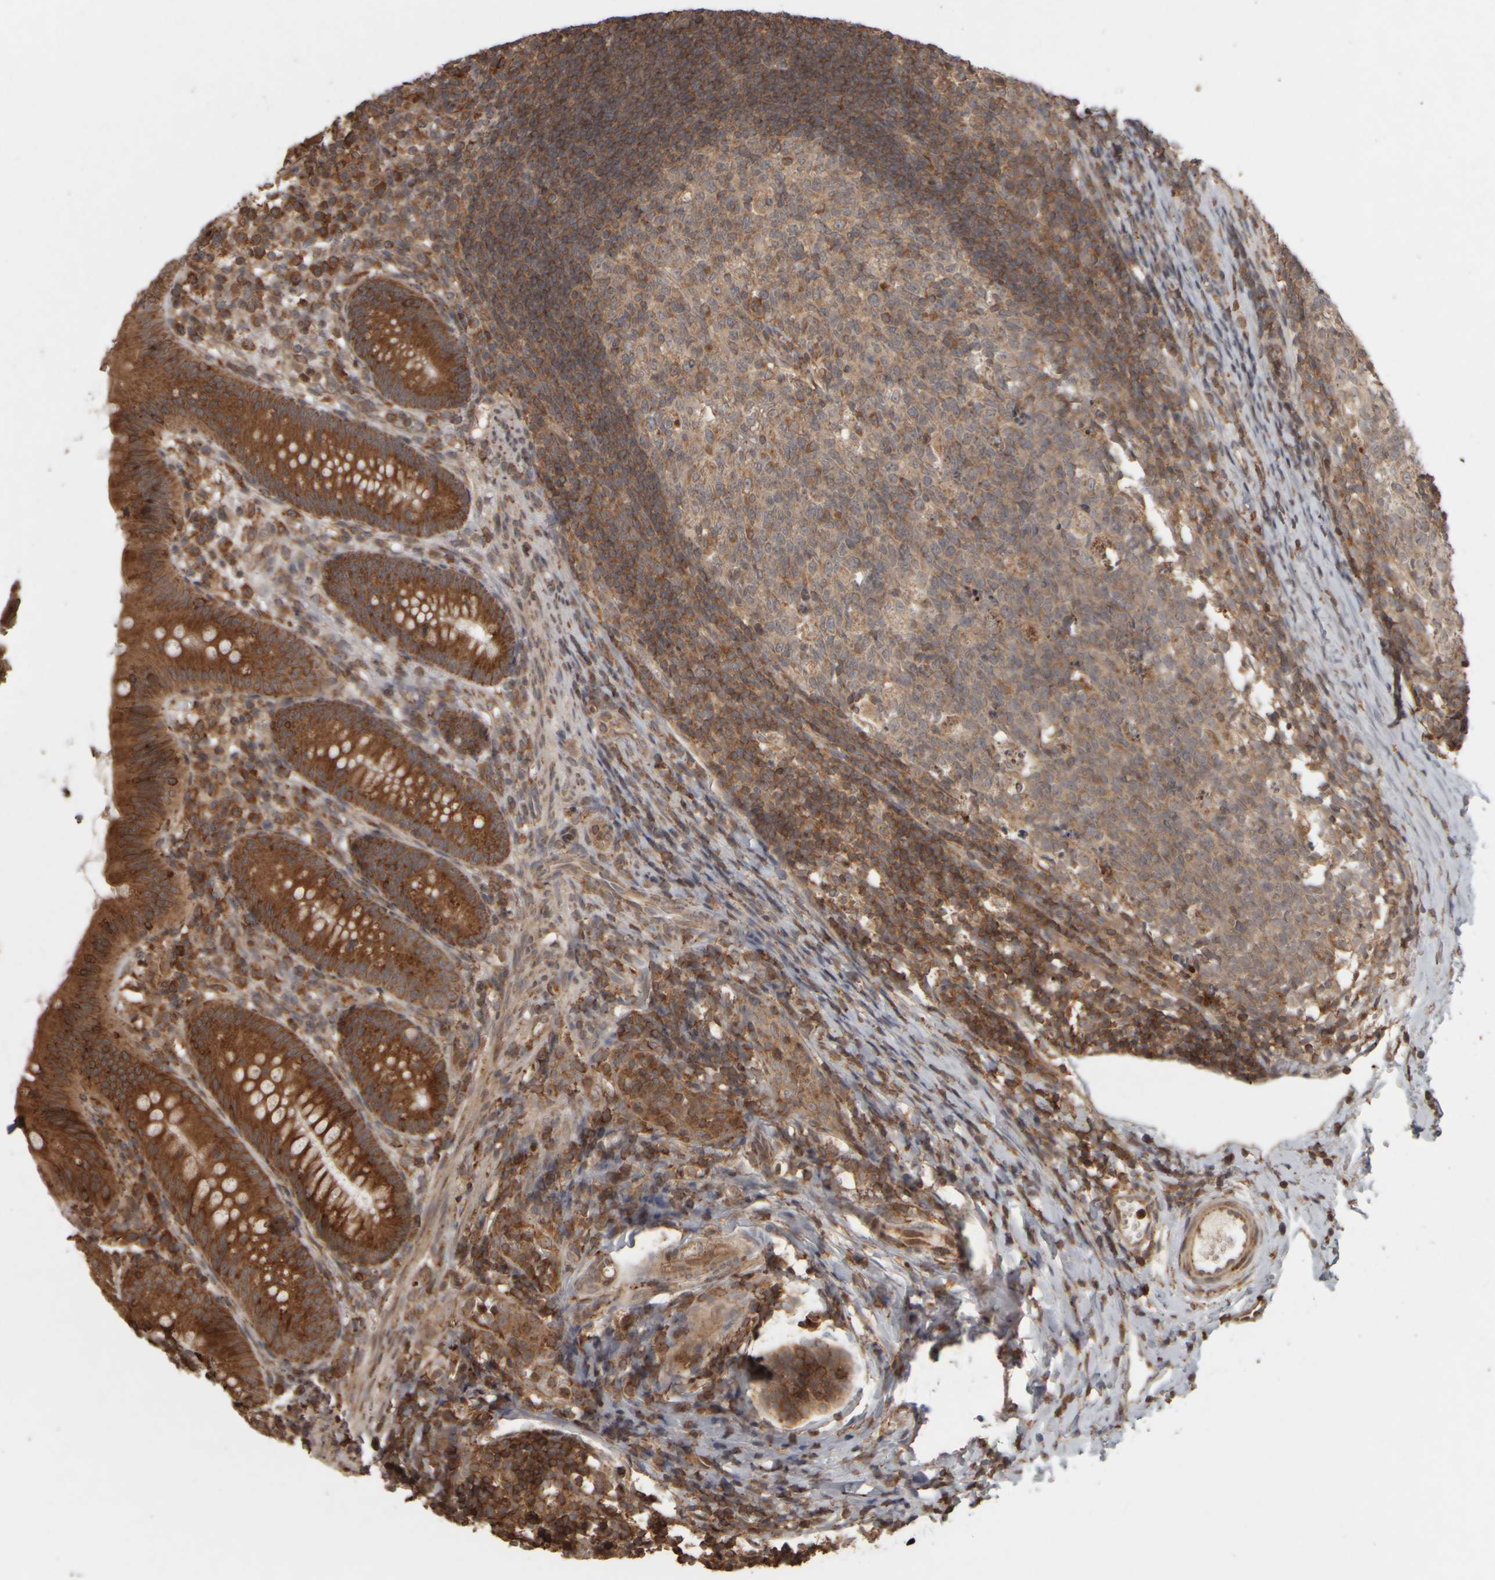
{"staining": {"intensity": "strong", "quantity": ">75%", "location": "cytoplasmic/membranous"}, "tissue": "appendix", "cell_type": "Glandular cells", "image_type": "normal", "snomed": [{"axis": "morphology", "description": "Normal tissue, NOS"}, {"axis": "topography", "description": "Appendix"}], "caption": "High-power microscopy captured an immunohistochemistry (IHC) histopathology image of unremarkable appendix, revealing strong cytoplasmic/membranous staining in approximately >75% of glandular cells.", "gene": "AGBL3", "patient": {"sex": "male", "age": 1}}